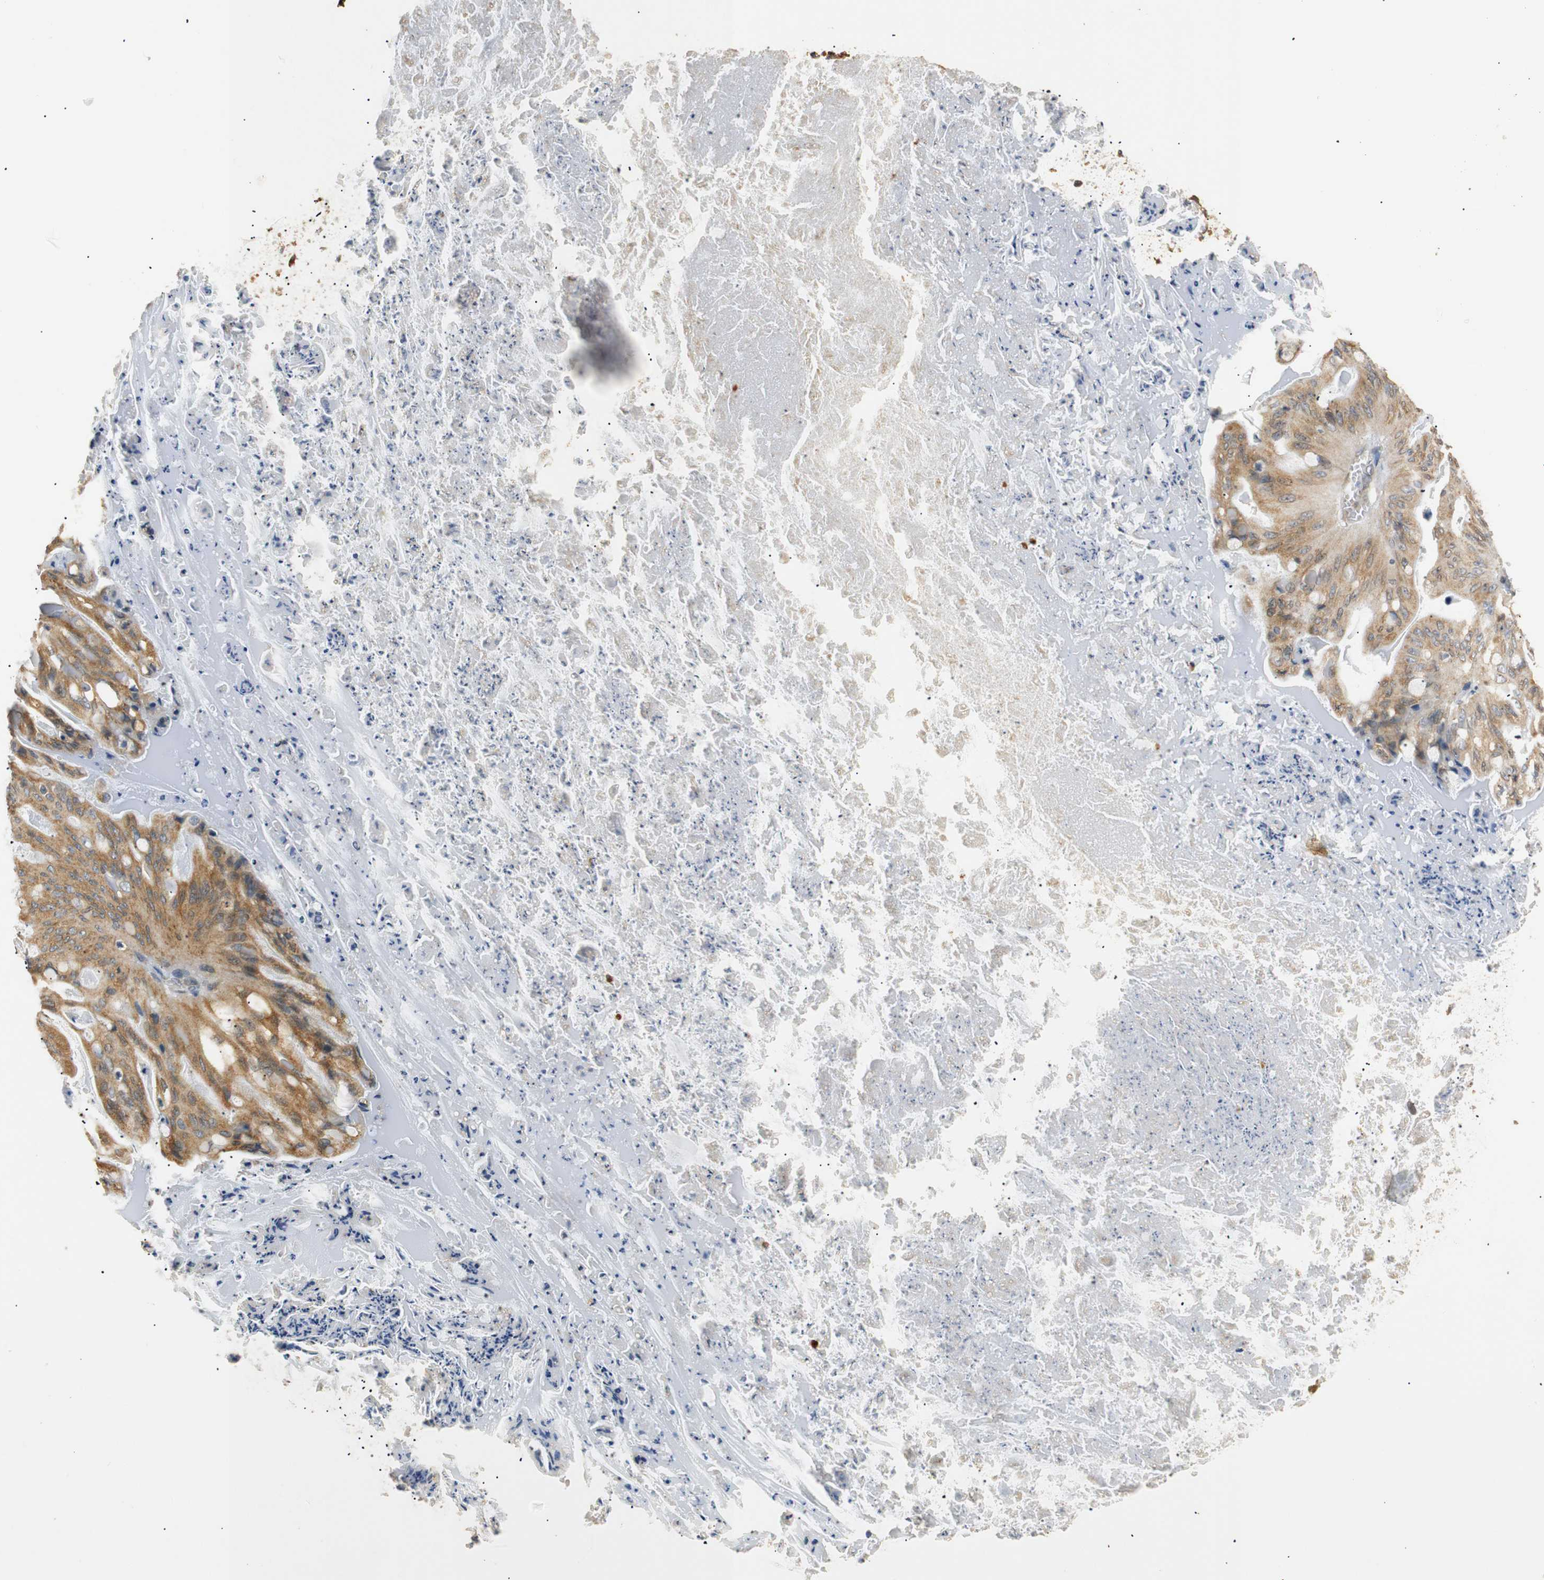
{"staining": {"intensity": "moderate", "quantity": ">75%", "location": "cytoplasmic/membranous"}, "tissue": "ovarian cancer", "cell_type": "Tumor cells", "image_type": "cancer", "snomed": [{"axis": "morphology", "description": "Cystadenocarcinoma, mucinous, NOS"}, {"axis": "topography", "description": "Ovary"}], "caption": "Ovarian cancer (mucinous cystadenocarcinoma) was stained to show a protein in brown. There is medium levels of moderate cytoplasmic/membranous expression in approximately >75% of tumor cells. (DAB = brown stain, brightfield microscopy at high magnification).", "gene": "TMED2", "patient": {"sex": "female", "age": 36}}